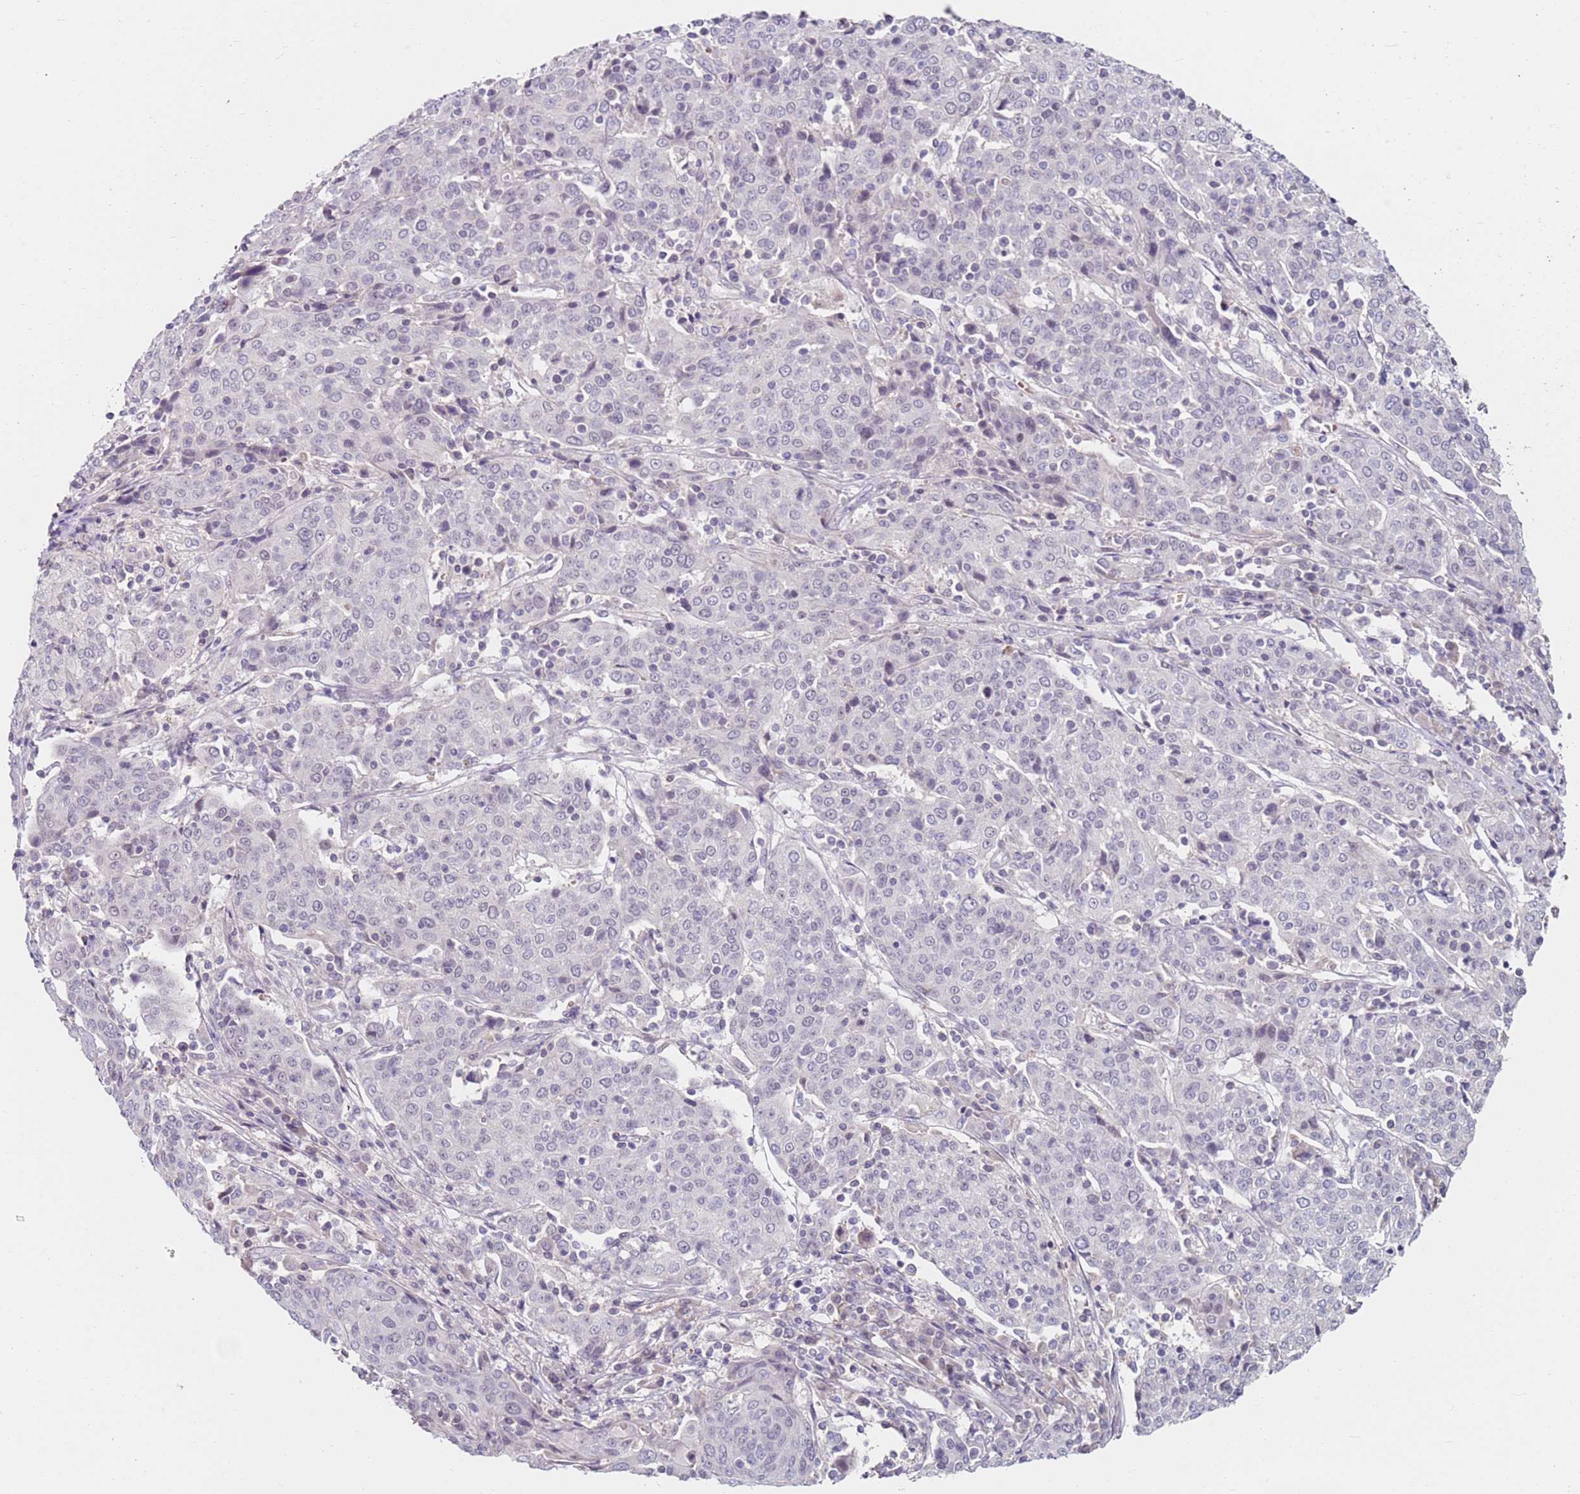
{"staining": {"intensity": "negative", "quantity": "none", "location": "none"}, "tissue": "cervical cancer", "cell_type": "Tumor cells", "image_type": "cancer", "snomed": [{"axis": "morphology", "description": "Squamous cell carcinoma, NOS"}, {"axis": "topography", "description": "Cervix"}], "caption": "High magnification brightfield microscopy of cervical squamous cell carcinoma stained with DAB (3,3'-diaminobenzidine) (brown) and counterstained with hematoxylin (blue): tumor cells show no significant staining.", "gene": "RARS2", "patient": {"sex": "female", "age": 67}}